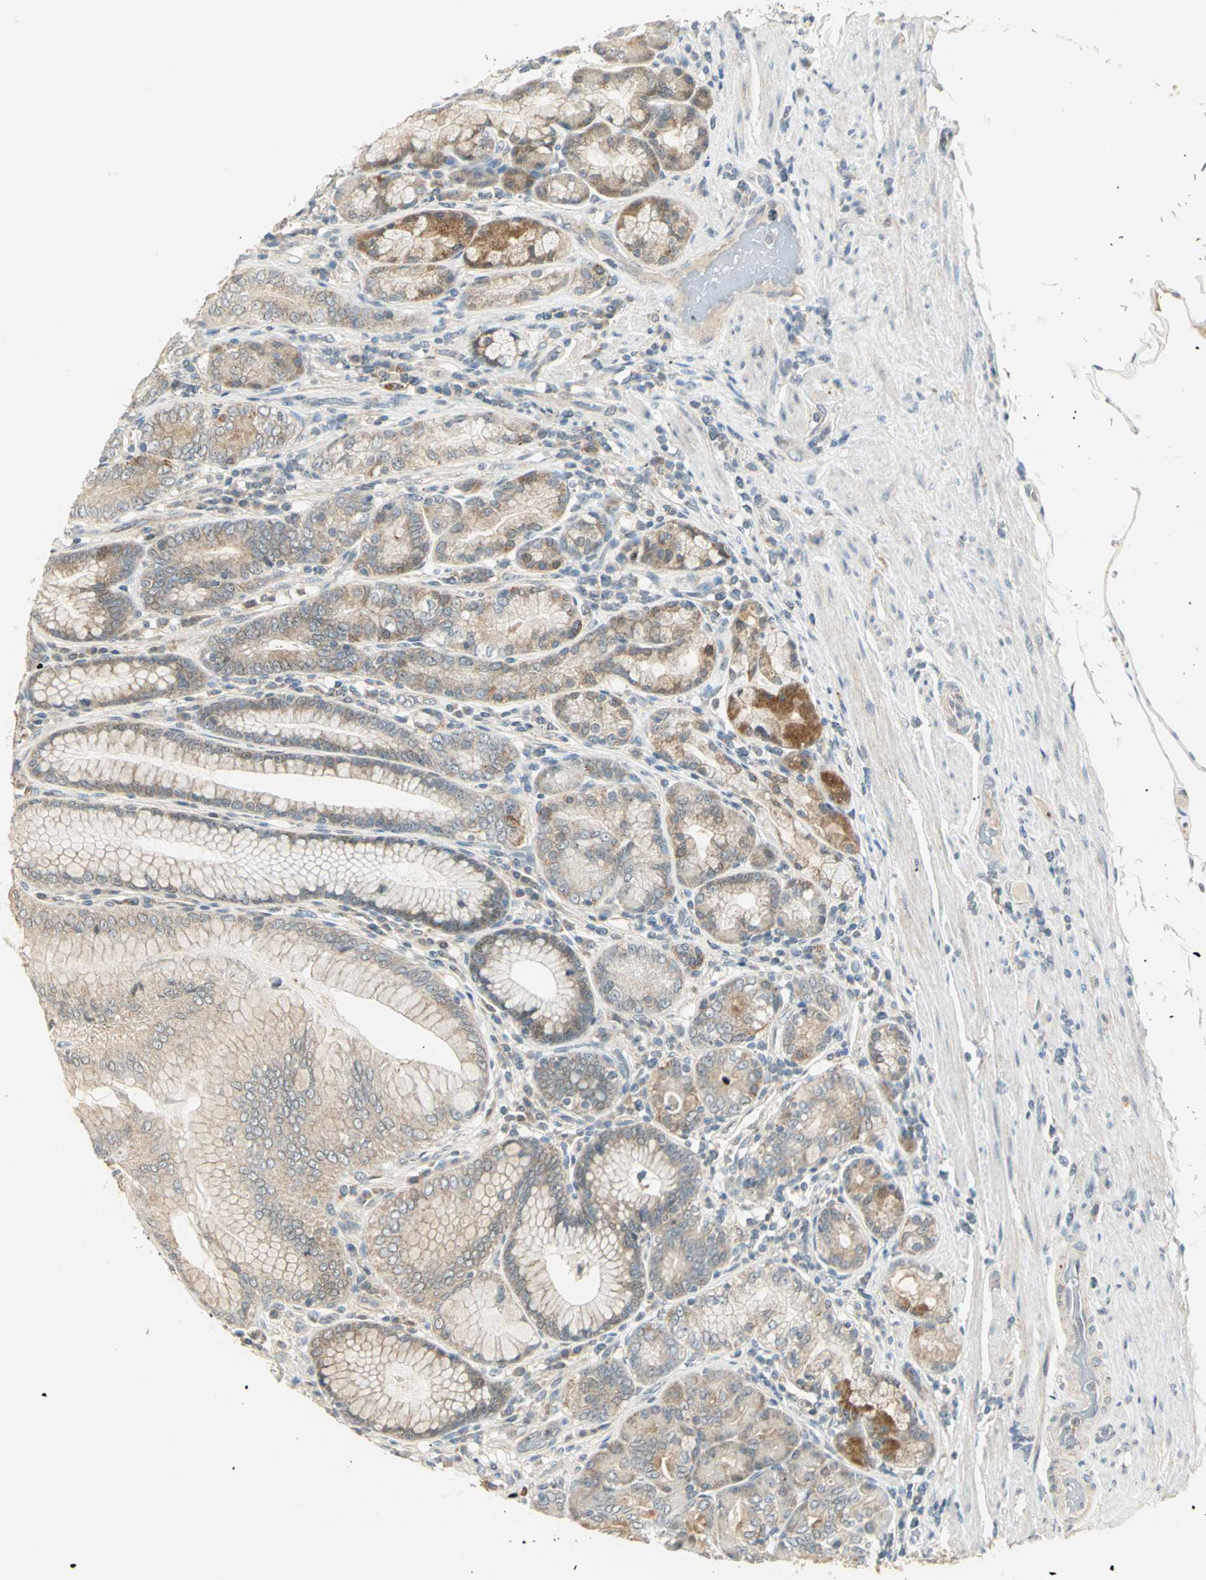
{"staining": {"intensity": "strong", "quantity": "<25%", "location": "cytoplasmic/membranous"}, "tissue": "stomach", "cell_type": "Glandular cells", "image_type": "normal", "snomed": [{"axis": "morphology", "description": "Normal tissue, NOS"}, {"axis": "topography", "description": "Stomach, lower"}], "caption": "A photomicrograph of human stomach stained for a protein exhibits strong cytoplasmic/membranous brown staining in glandular cells. Using DAB (brown) and hematoxylin (blue) stains, captured at high magnification using brightfield microscopy.", "gene": "MAPK8IP3", "patient": {"sex": "female", "age": 76}}